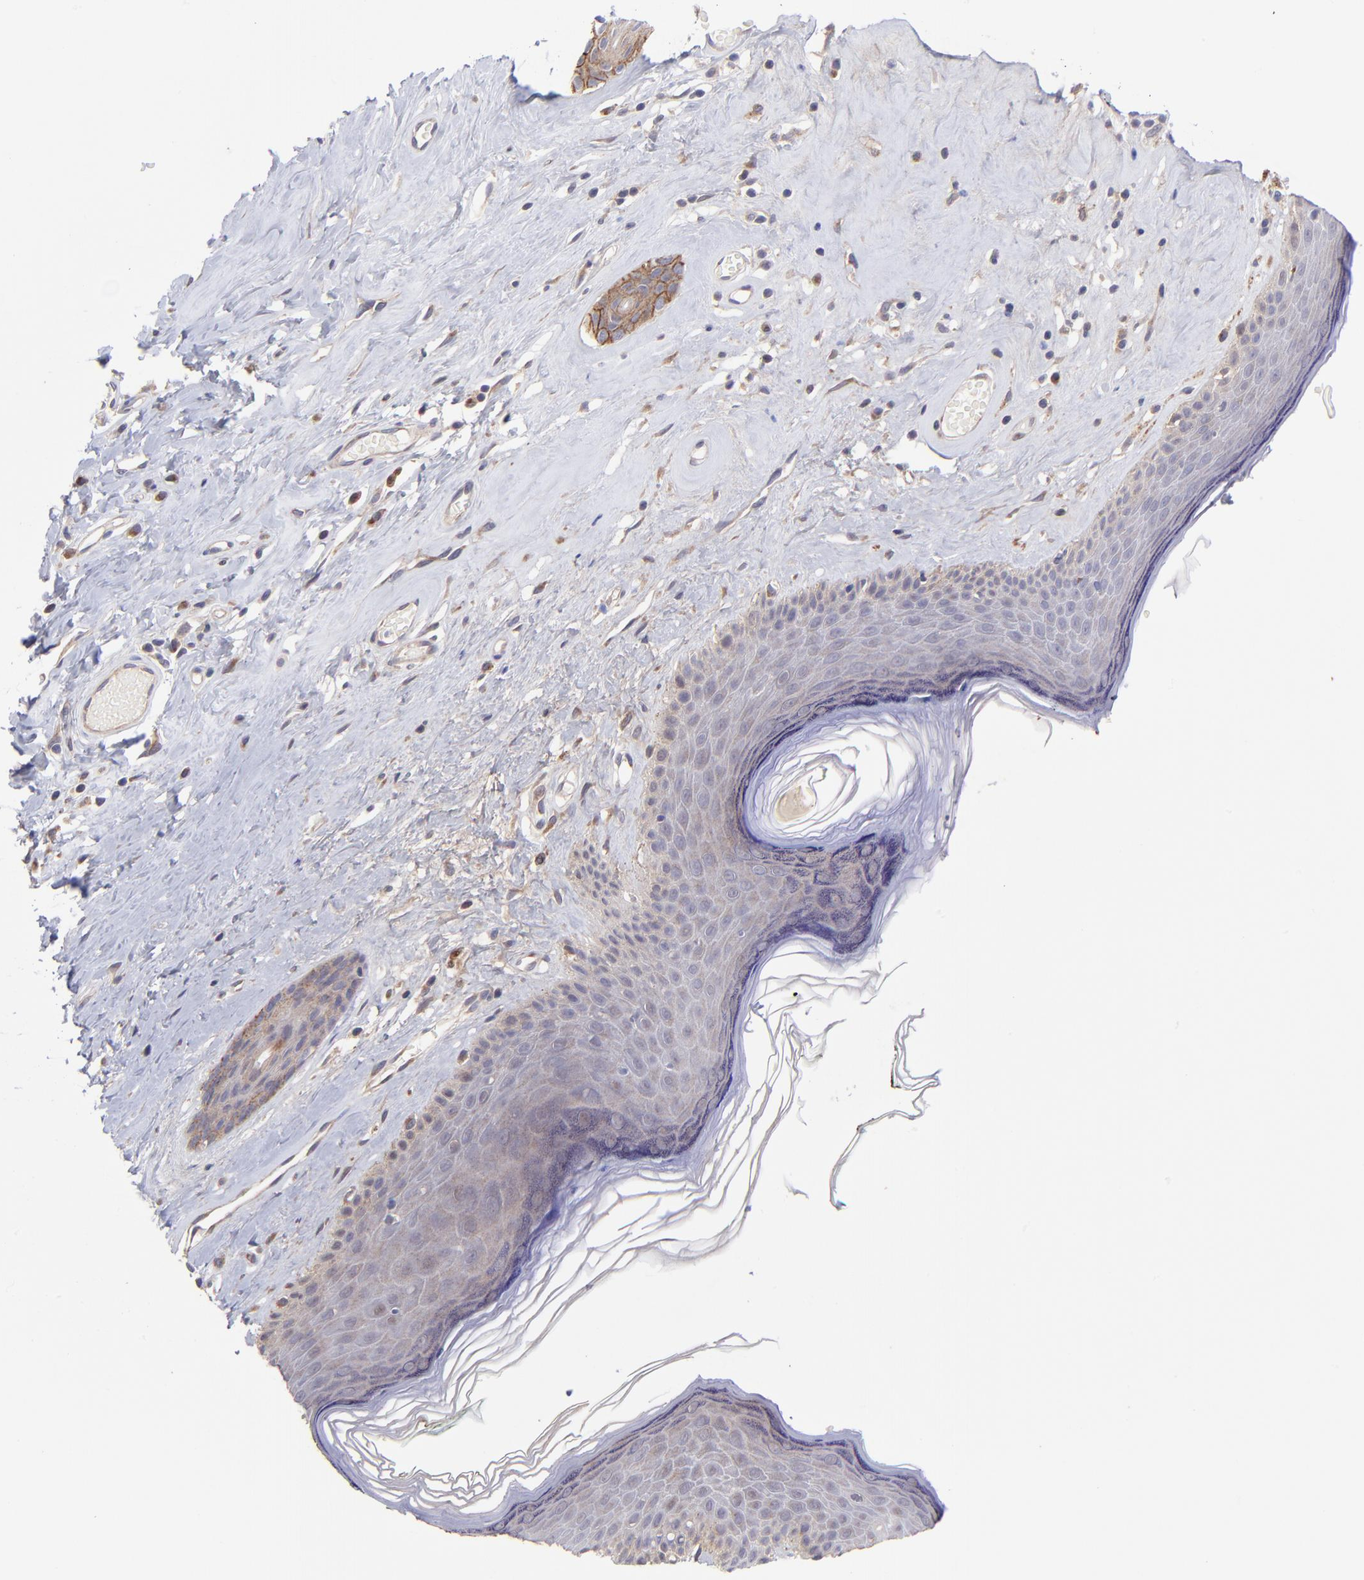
{"staining": {"intensity": "weak", "quantity": "25%-75%", "location": "cytoplasmic/membranous"}, "tissue": "skin", "cell_type": "Epidermal cells", "image_type": "normal", "snomed": [{"axis": "morphology", "description": "Normal tissue, NOS"}, {"axis": "morphology", "description": "Inflammation, NOS"}, {"axis": "topography", "description": "Vulva"}], "caption": "This is a photomicrograph of IHC staining of unremarkable skin, which shows weak expression in the cytoplasmic/membranous of epidermal cells.", "gene": "NSF", "patient": {"sex": "female", "age": 84}}